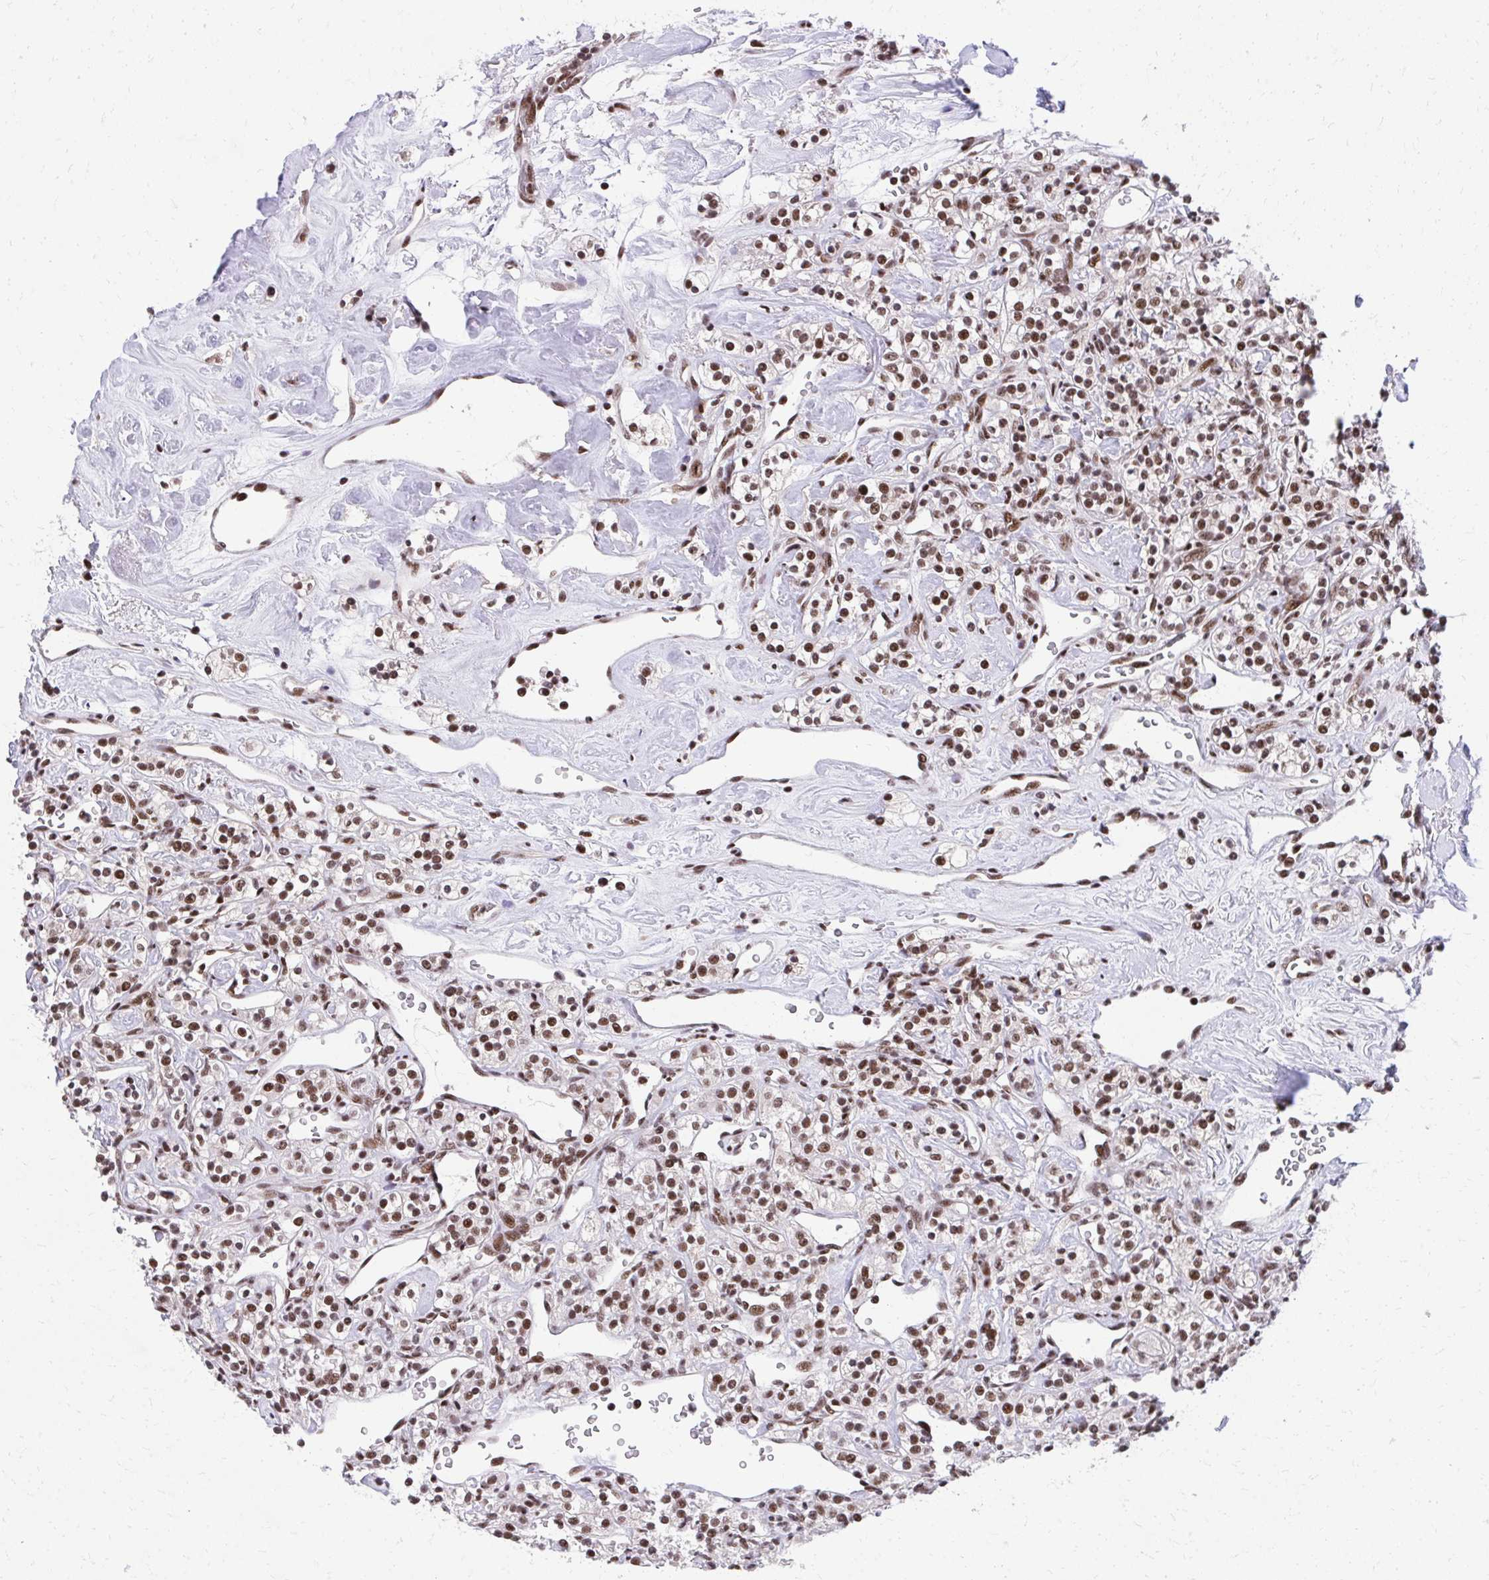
{"staining": {"intensity": "moderate", "quantity": ">75%", "location": "nuclear"}, "tissue": "renal cancer", "cell_type": "Tumor cells", "image_type": "cancer", "snomed": [{"axis": "morphology", "description": "Adenocarcinoma, NOS"}, {"axis": "topography", "description": "Kidney"}], "caption": "Renal adenocarcinoma was stained to show a protein in brown. There is medium levels of moderate nuclear positivity in approximately >75% of tumor cells.", "gene": "SYNE4", "patient": {"sex": "male", "age": 77}}